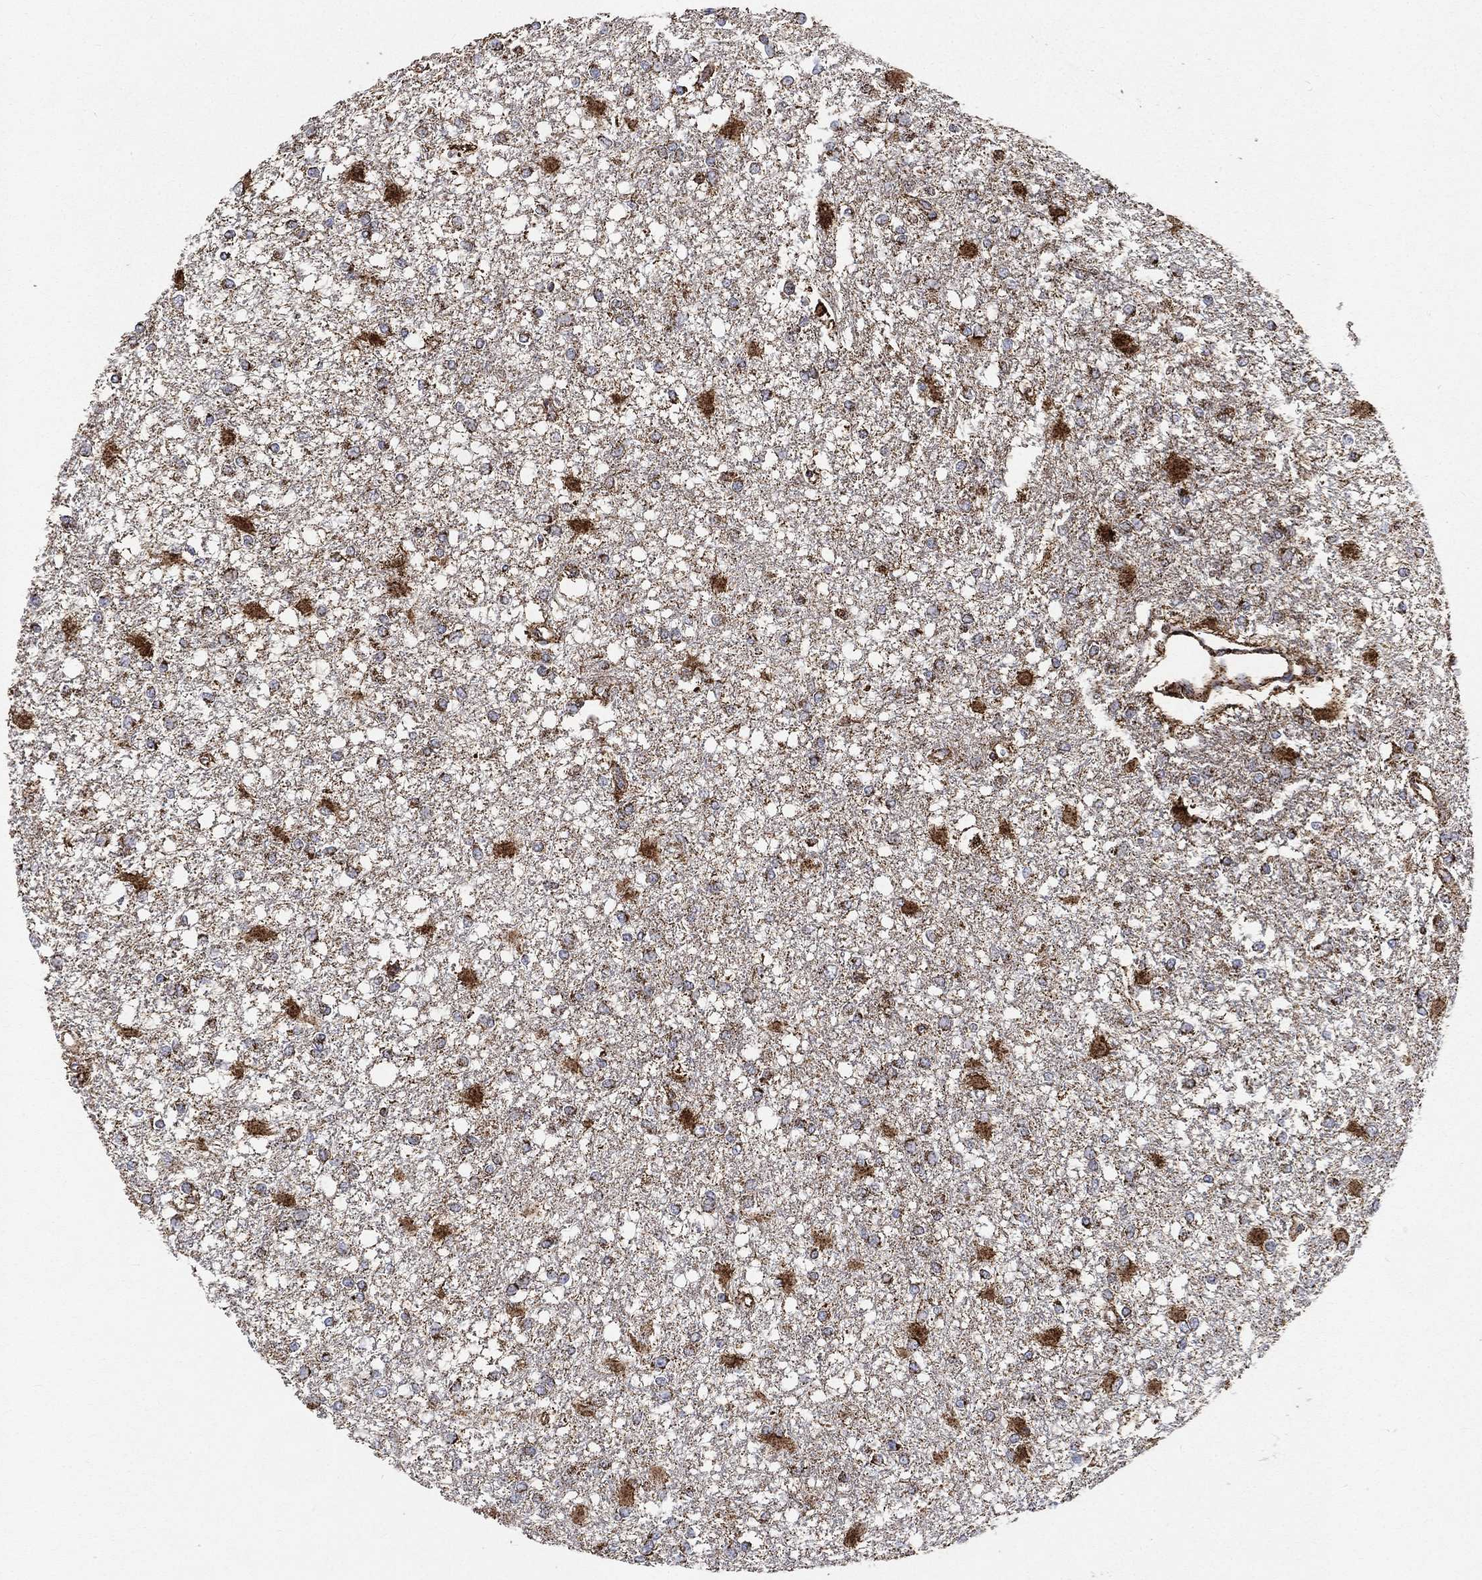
{"staining": {"intensity": "moderate", "quantity": "25%-75%", "location": "cytoplasmic/membranous"}, "tissue": "glioma", "cell_type": "Tumor cells", "image_type": "cancer", "snomed": [{"axis": "morphology", "description": "Glioma, malignant, High grade"}, {"axis": "topography", "description": "Cerebral cortex"}], "caption": "Protein staining of glioma tissue shows moderate cytoplasmic/membranous staining in about 25%-75% of tumor cells.", "gene": "SLC38A7", "patient": {"sex": "male", "age": 79}}